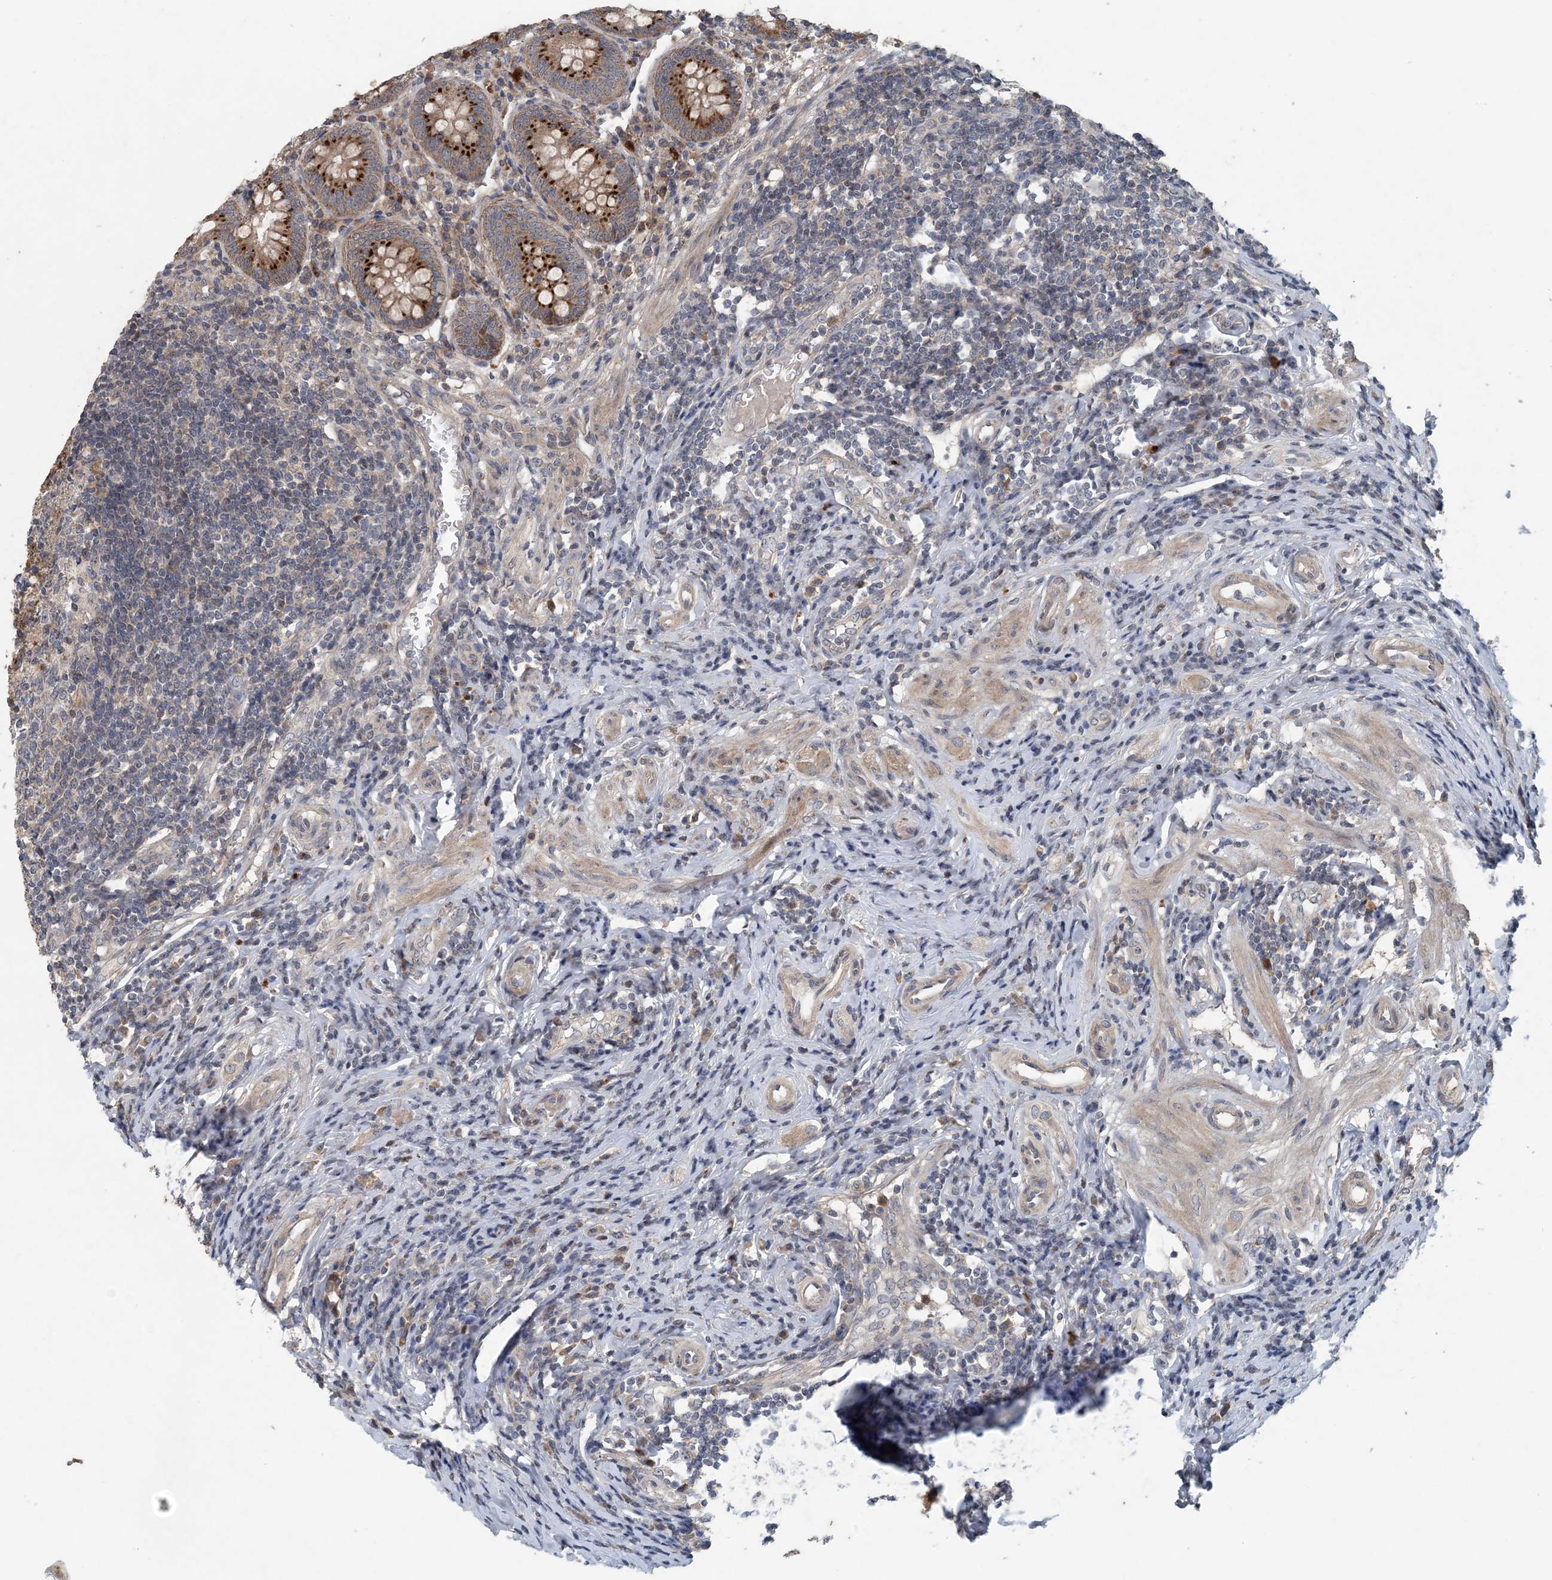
{"staining": {"intensity": "strong", "quantity": ">75%", "location": "cytoplasmic/membranous"}, "tissue": "appendix", "cell_type": "Glandular cells", "image_type": "normal", "snomed": [{"axis": "morphology", "description": "Normal tissue, NOS"}, {"axis": "topography", "description": "Appendix"}], "caption": "IHC image of unremarkable human appendix stained for a protein (brown), which exhibits high levels of strong cytoplasmic/membranous staining in approximately >75% of glandular cells.", "gene": "MYO9B", "patient": {"sex": "female", "age": 54}}